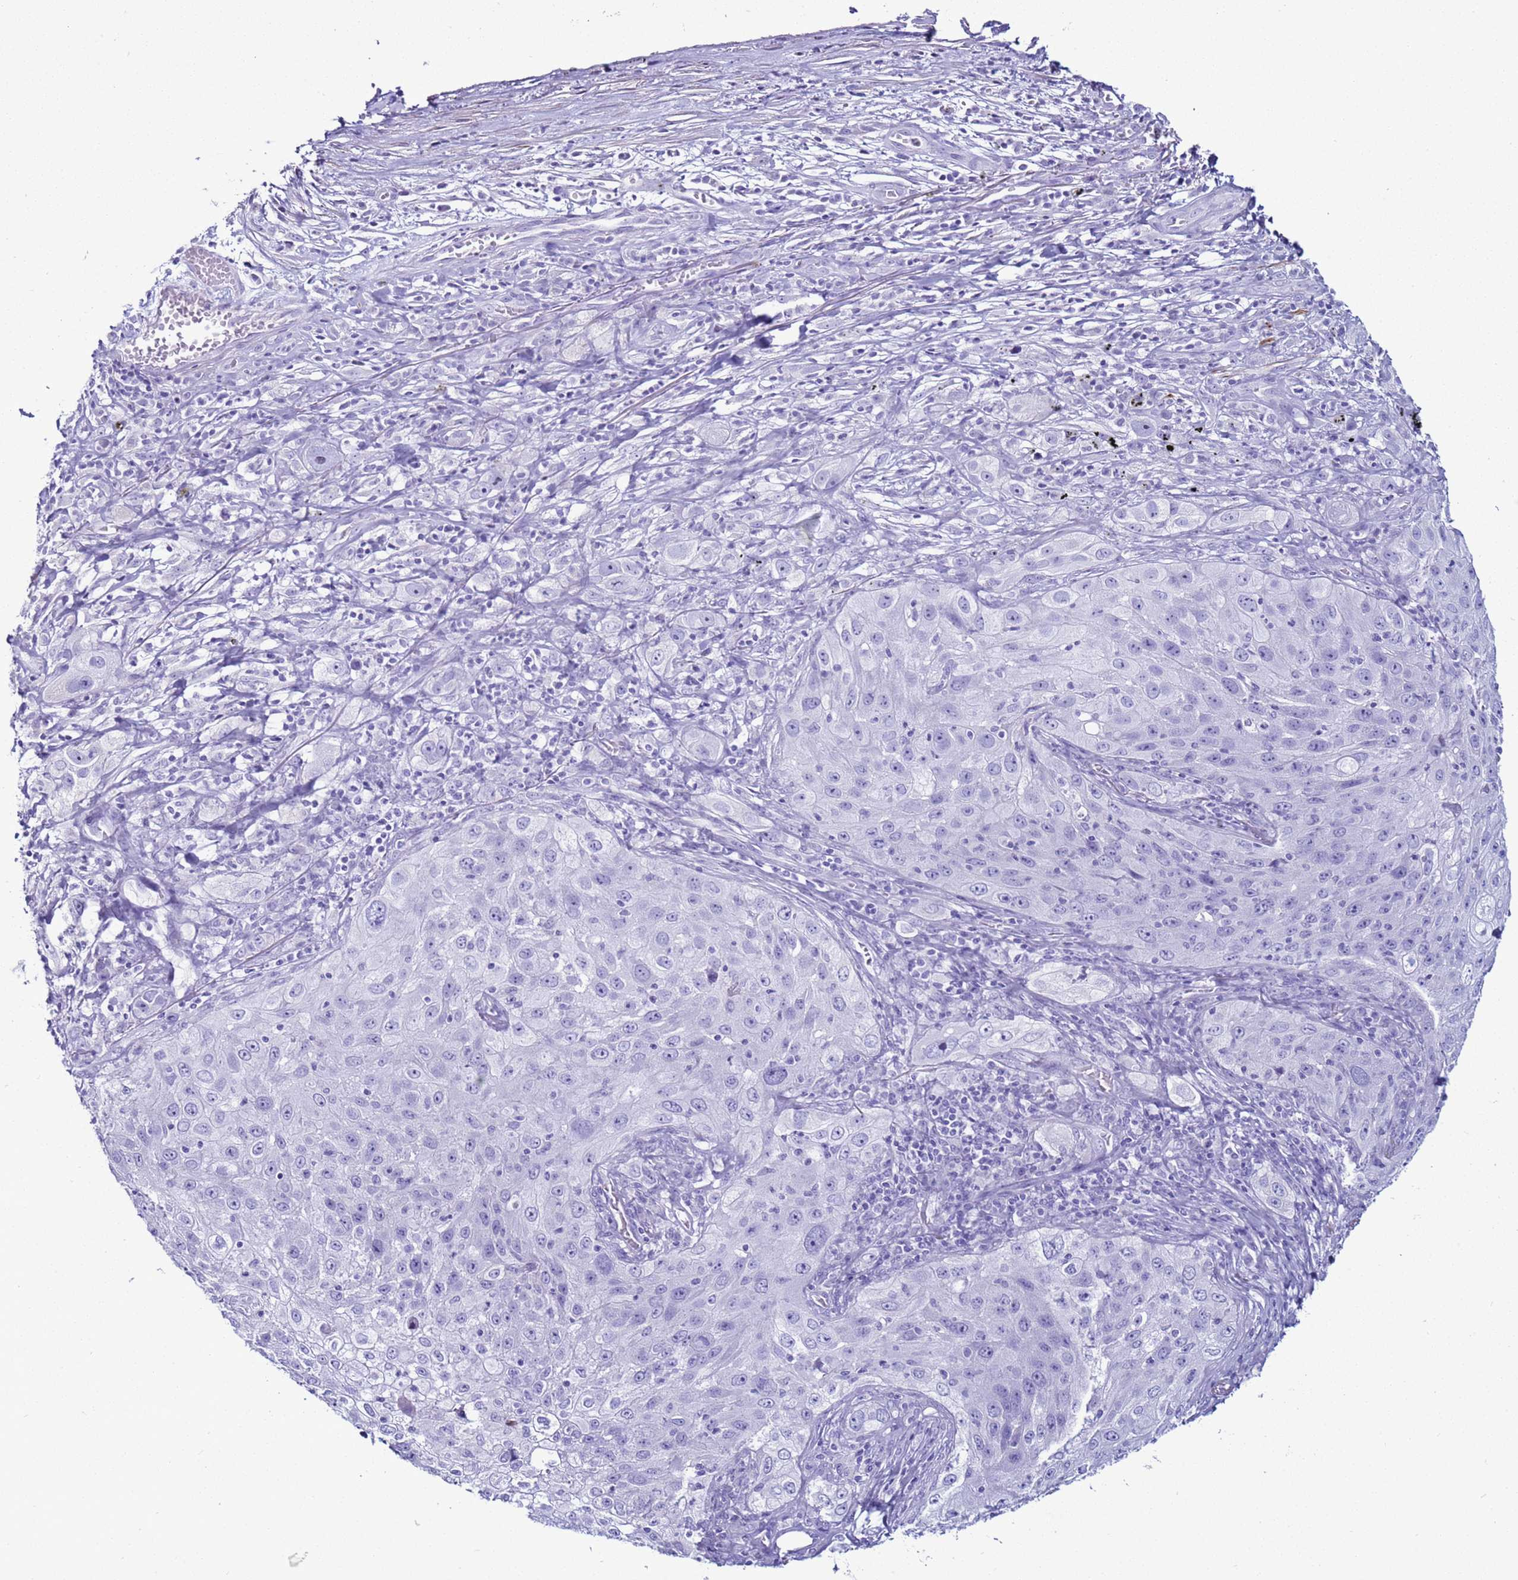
{"staining": {"intensity": "negative", "quantity": "none", "location": "none"}, "tissue": "lung cancer", "cell_type": "Tumor cells", "image_type": "cancer", "snomed": [{"axis": "morphology", "description": "Squamous cell carcinoma, NOS"}, {"axis": "topography", "description": "Lung"}], "caption": "An IHC image of lung cancer is shown. There is no staining in tumor cells of lung cancer.", "gene": "LCMT1", "patient": {"sex": "female", "age": 69}}